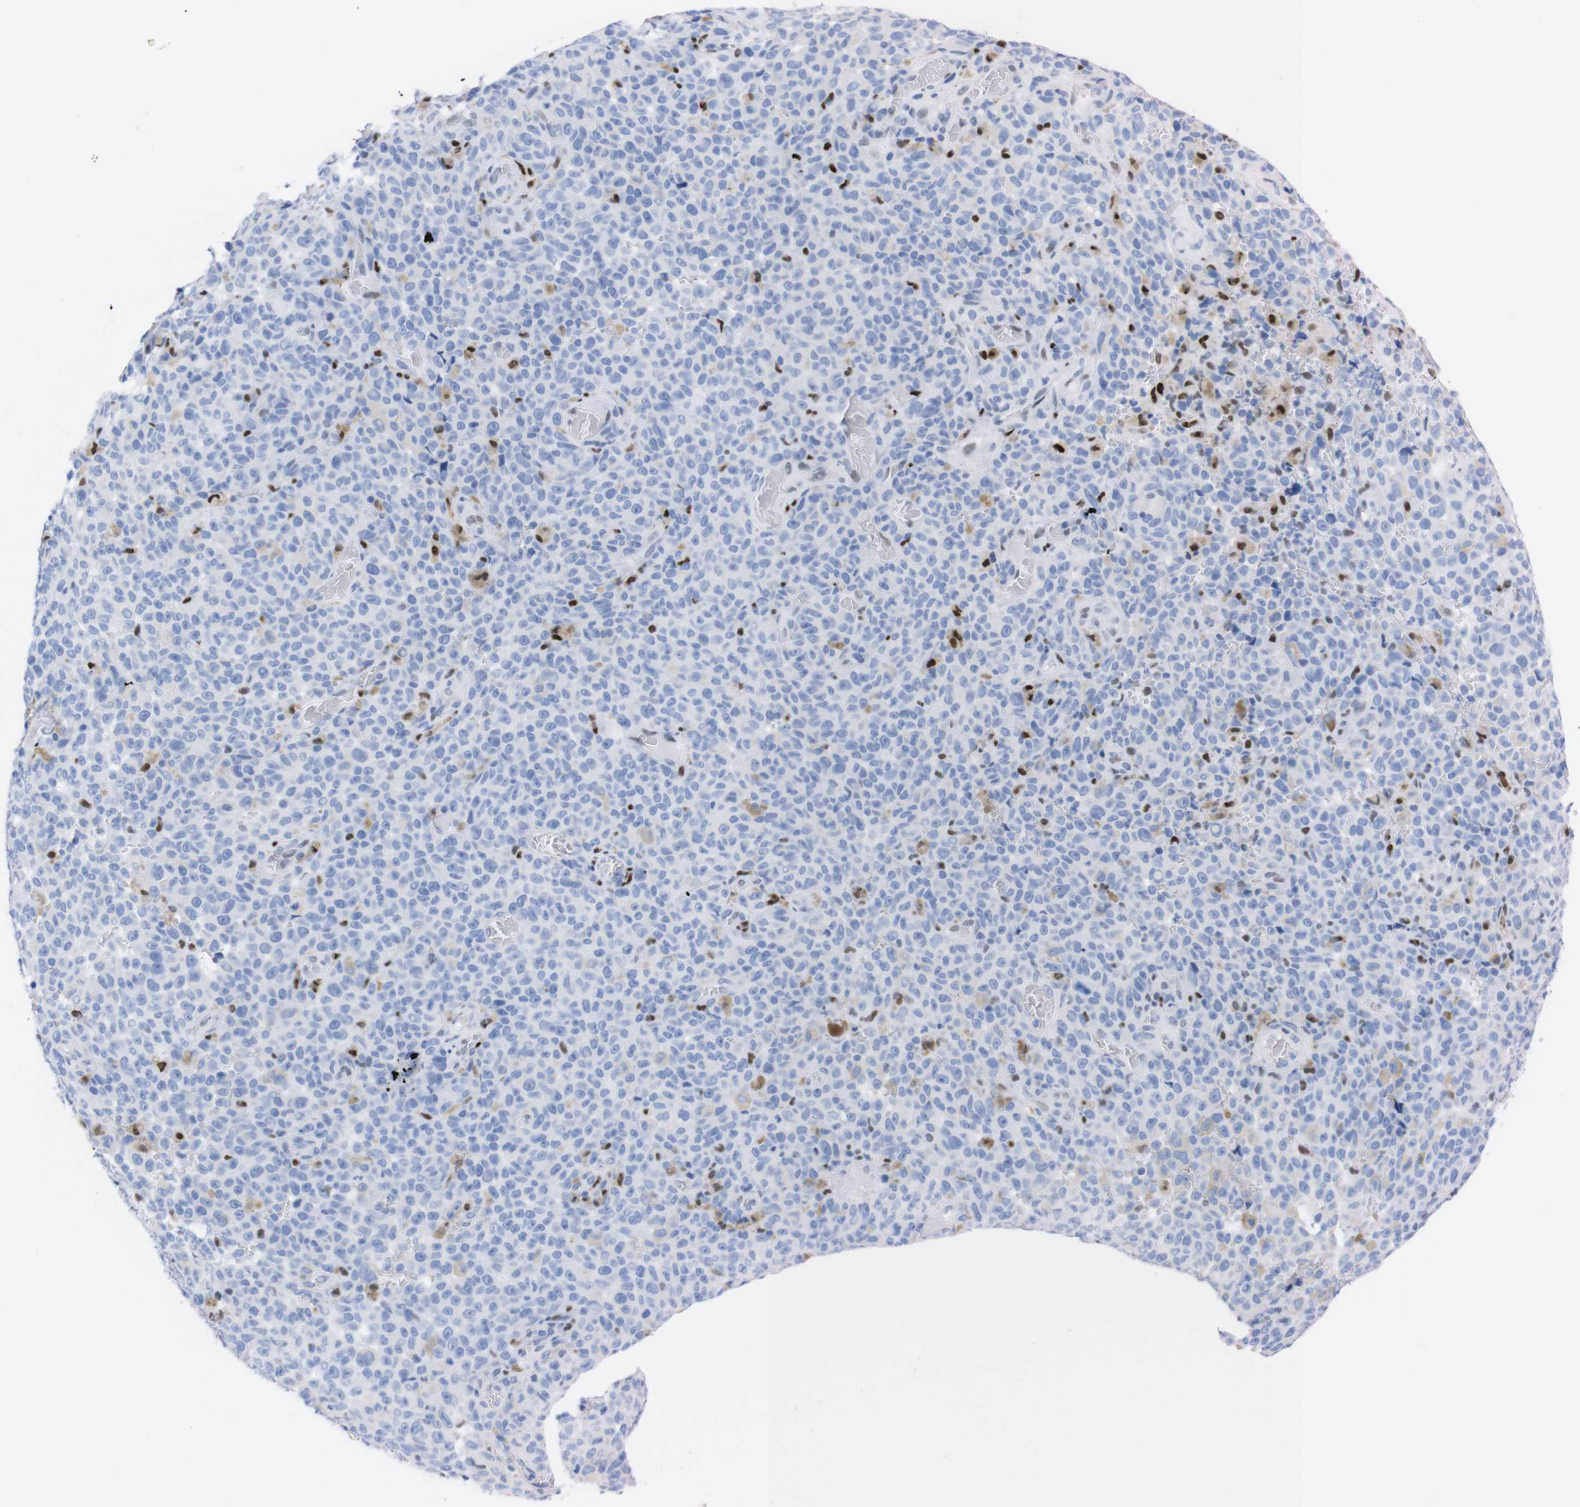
{"staining": {"intensity": "negative", "quantity": "none", "location": "none"}, "tissue": "melanoma", "cell_type": "Tumor cells", "image_type": "cancer", "snomed": [{"axis": "morphology", "description": "Malignant melanoma, NOS"}, {"axis": "topography", "description": "Skin"}], "caption": "This image is of melanoma stained with IHC to label a protein in brown with the nuclei are counter-stained blue. There is no expression in tumor cells.", "gene": "P2RY12", "patient": {"sex": "female", "age": 82}}